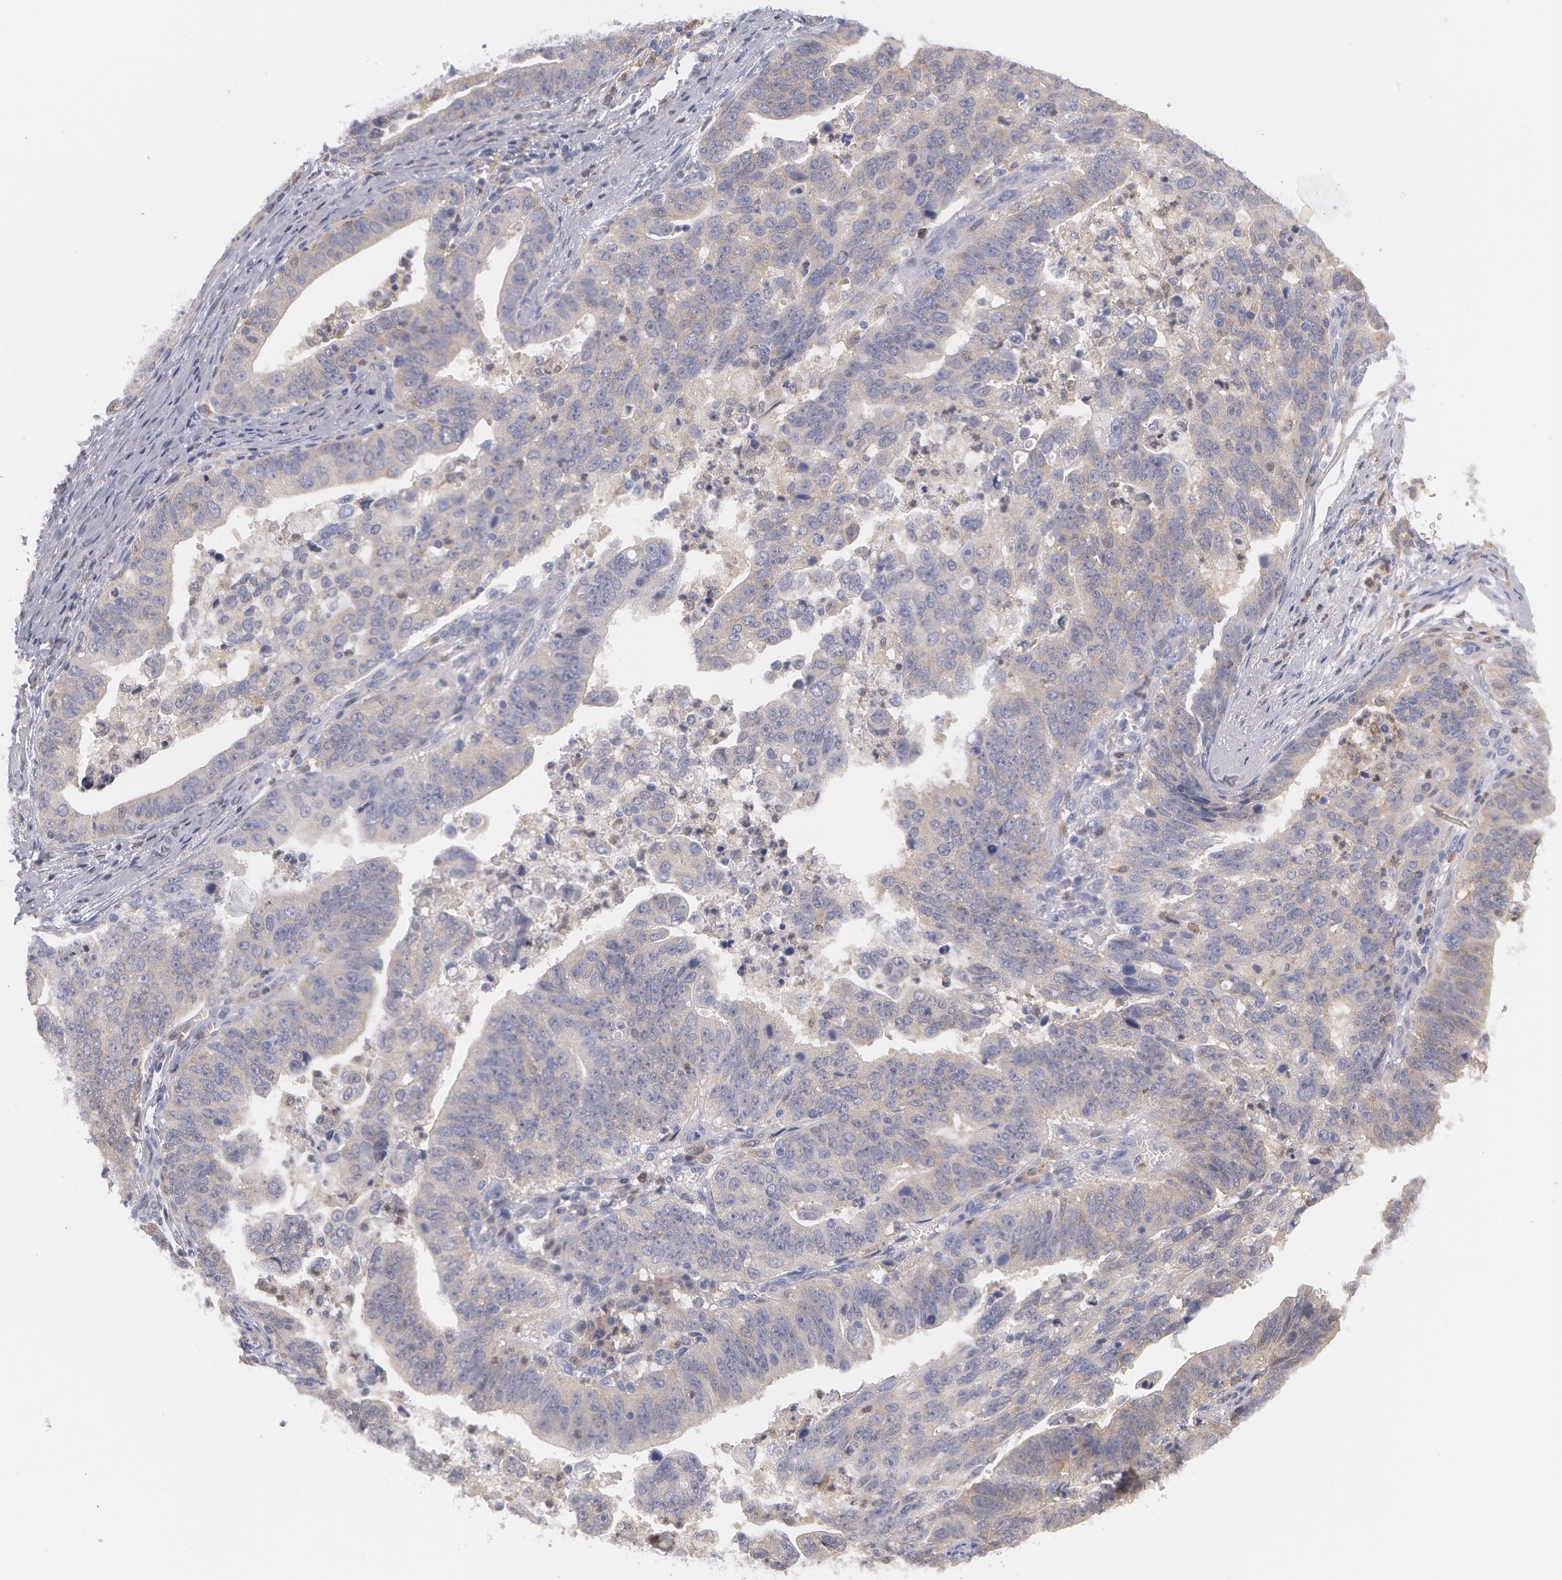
{"staining": {"intensity": "weak", "quantity": ">75%", "location": "cytoplasmic/membranous"}, "tissue": "stomach cancer", "cell_type": "Tumor cells", "image_type": "cancer", "snomed": [{"axis": "morphology", "description": "Adenocarcinoma, NOS"}, {"axis": "topography", "description": "Stomach, upper"}], "caption": "A micrograph showing weak cytoplasmic/membranous positivity in approximately >75% of tumor cells in stomach cancer, as visualized by brown immunohistochemical staining.", "gene": "SYK", "patient": {"sex": "female", "age": 50}}